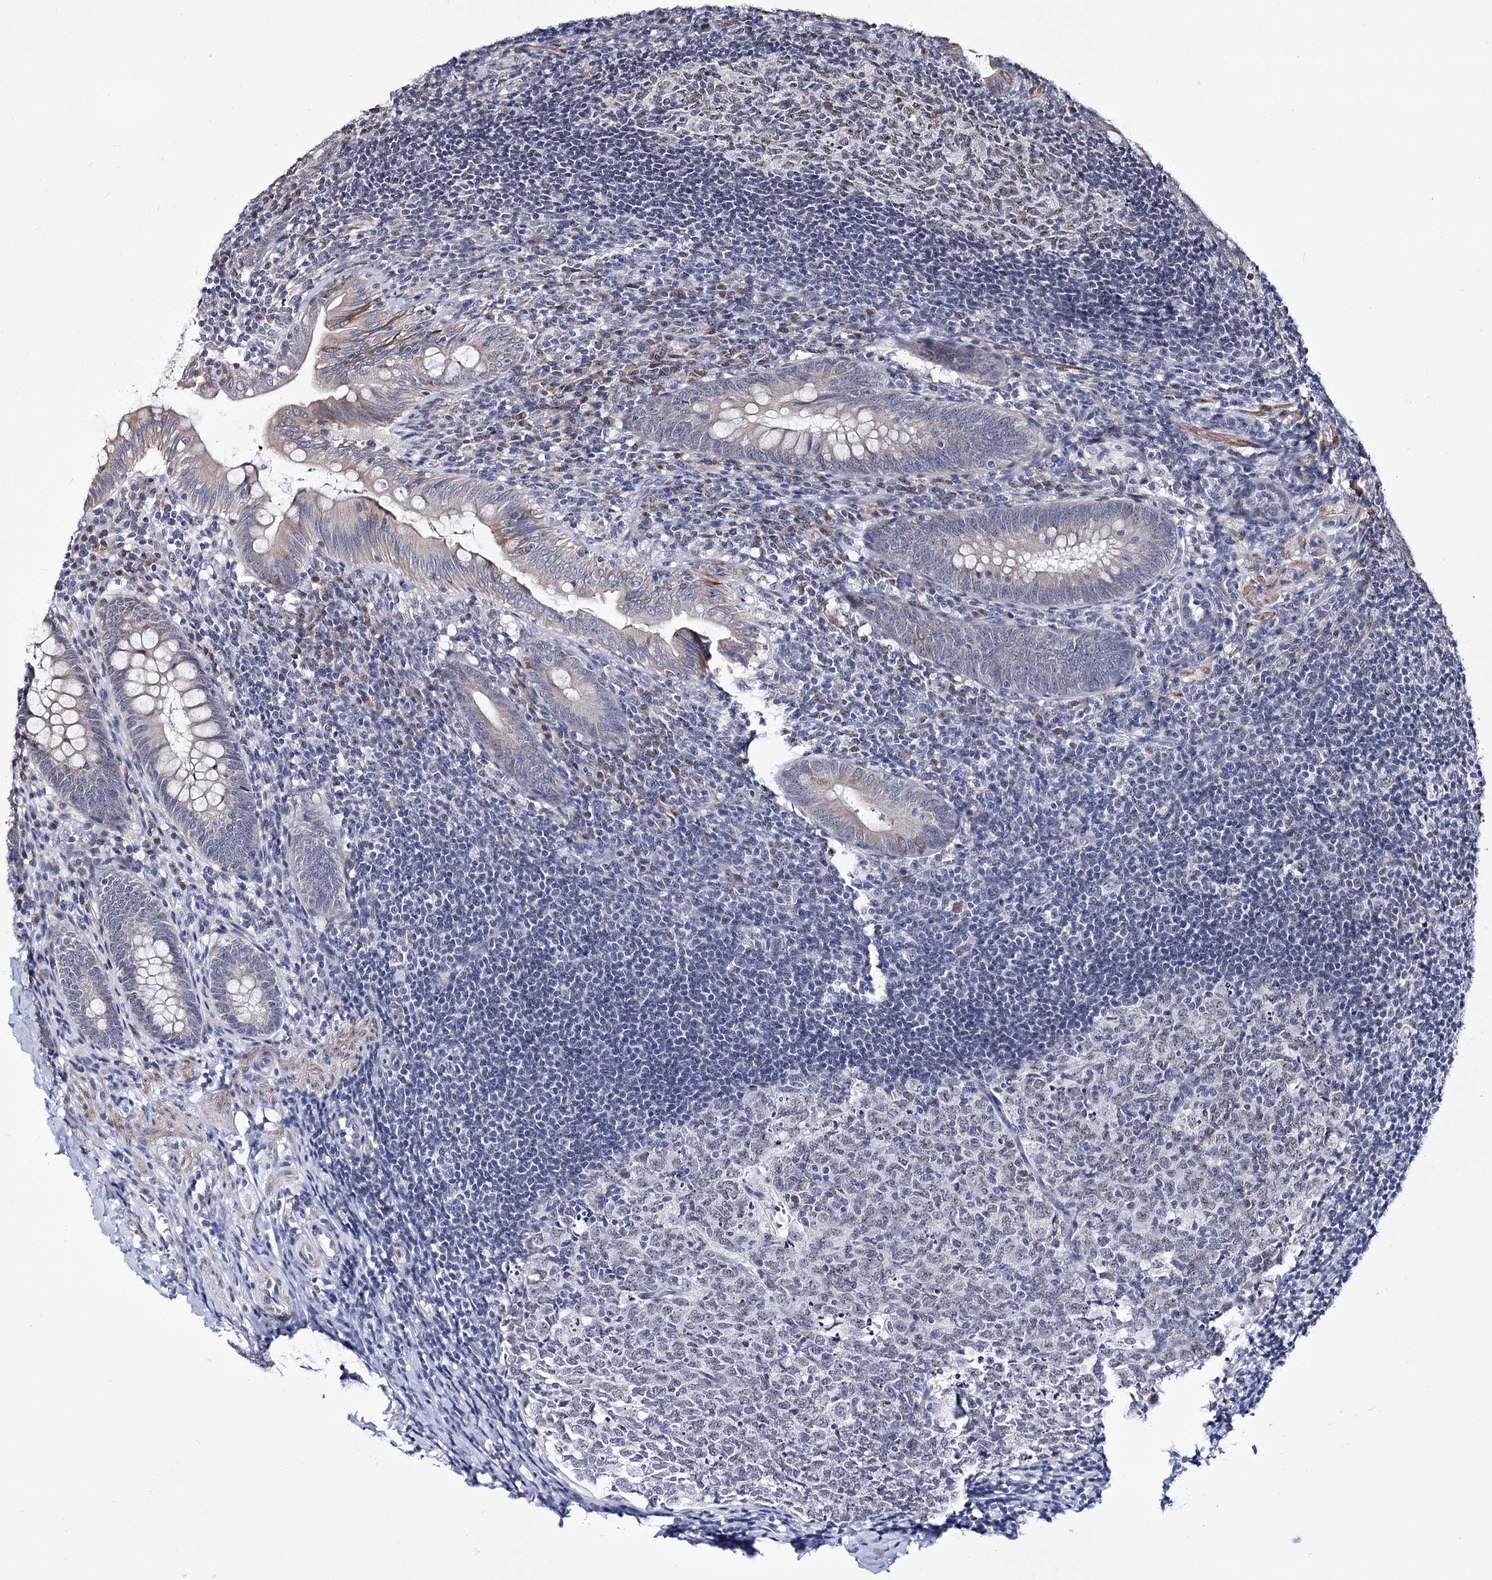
{"staining": {"intensity": "moderate", "quantity": "<25%", "location": "cytoplasmic/membranous"}, "tissue": "appendix", "cell_type": "Glandular cells", "image_type": "normal", "snomed": [{"axis": "morphology", "description": "Normal tissue, NOS"}, {"axis": "topography", "description": "Appendix"}], "caption": "DAB immunohistochemical staining of normal human appendix reveals moderate cytoplasmic/membranous protein positivity in about <25% of glandular cells.", "gene": "PPRC1", "patient": {"sex": "male", "age": 14}}